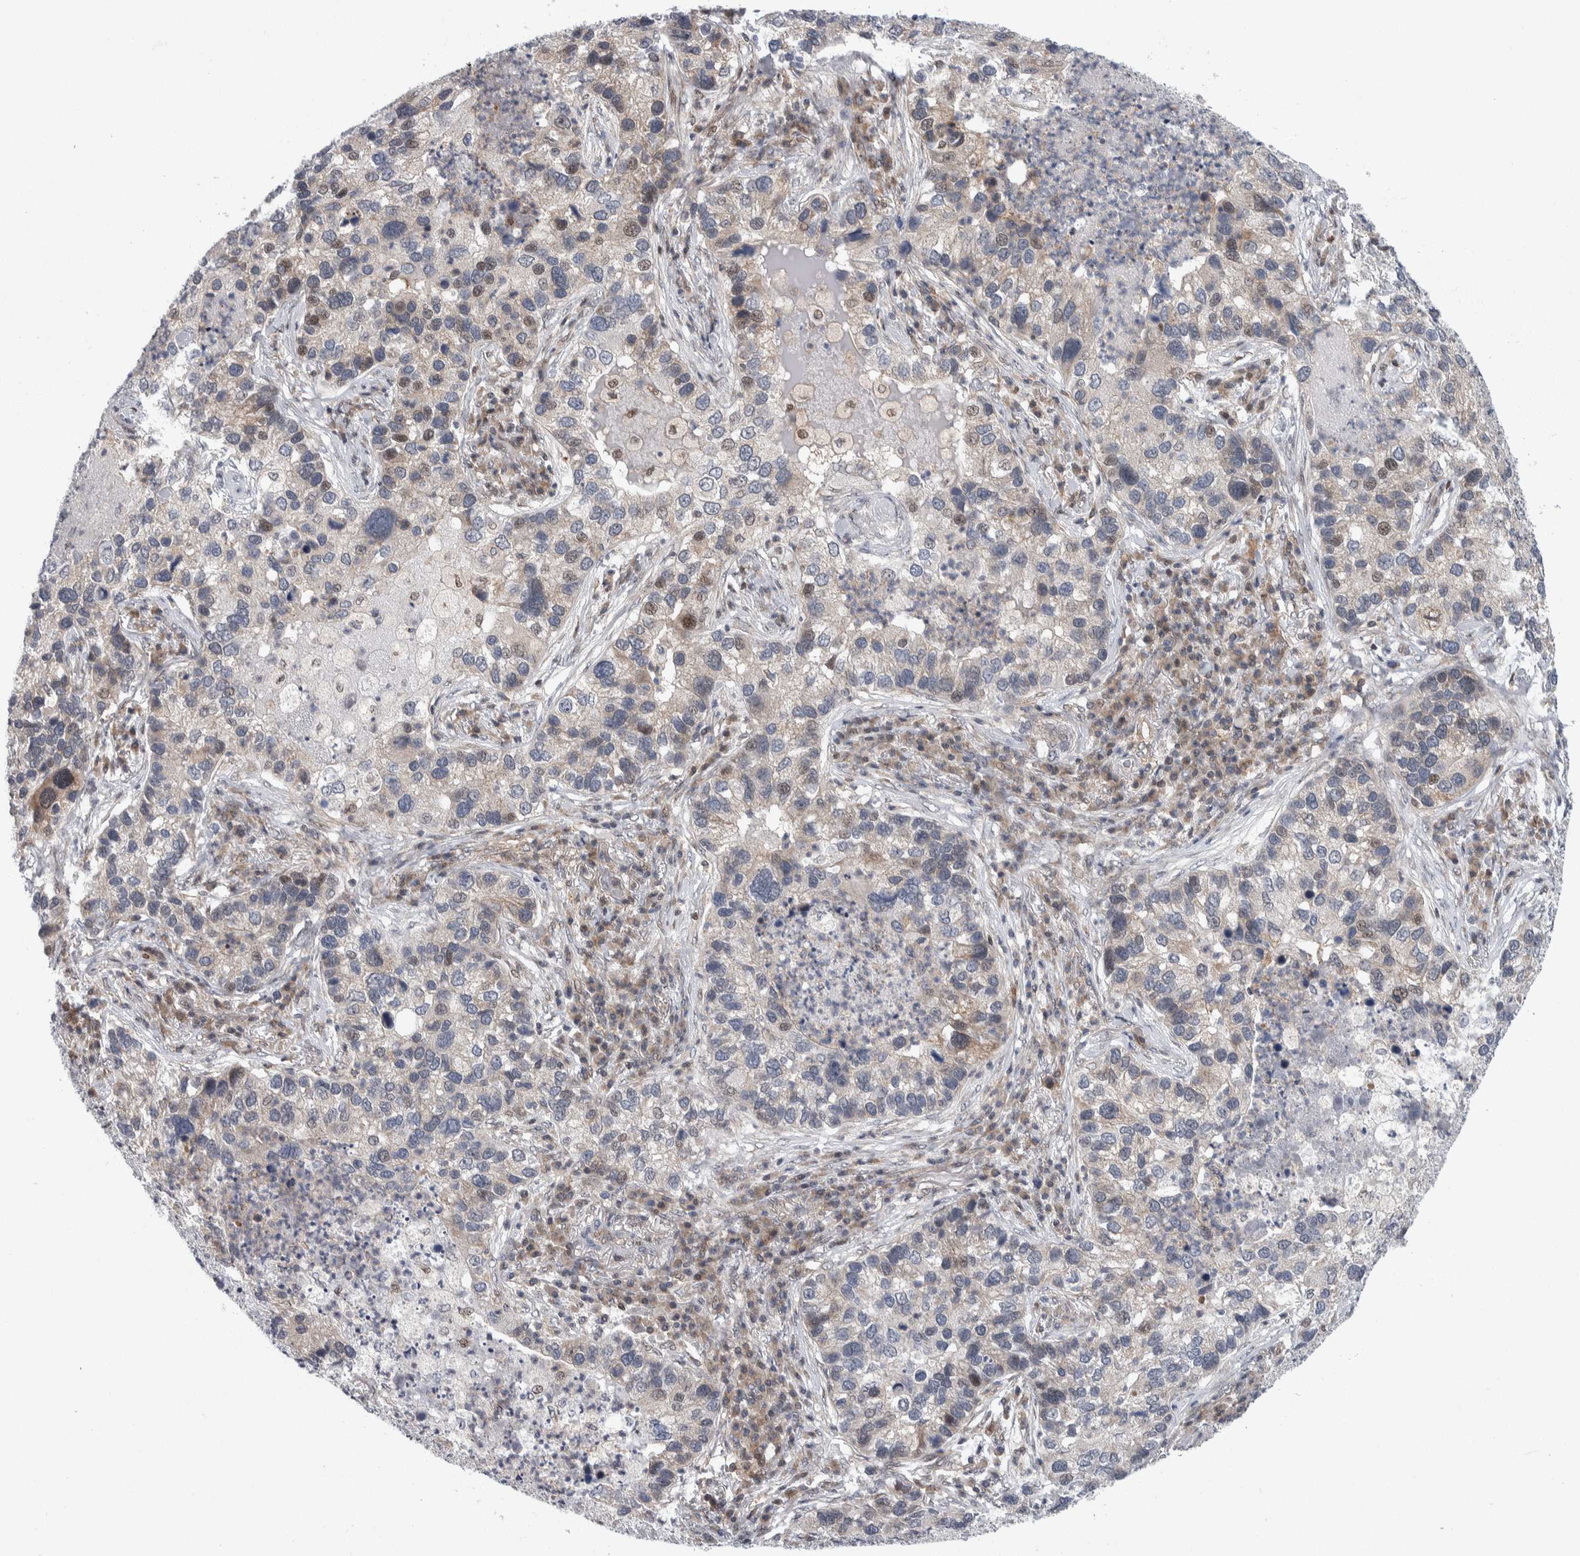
{"staining": {"intensity": "negative", "quantity": "none", "location": "none"}, "tissue": "lung cancer", "cell_type": "Tumor cells", "image_type": "cancer", "snomed": [{"axis": "morphology", "description": "Normal tissue, NOS"}, {"axis": "morphology", "description": "Adenocarcinoma, NOS"}, {"axis": "topography", "description": "Bronchus"}, {"axis": "topography", "description": "Lung"}], "caption": "High magnification brightfield microscopy of lung adenocarcinoma stained with DAB (3,3'-diaminobenzidine) (brown) and counterstained with hematoxylin (blue): tumor cells show no significant staining. (DAB IHC with hematoxylin counter stain).", "gene": "PTPA", "patient": {"sex": "male", "age": 54}}